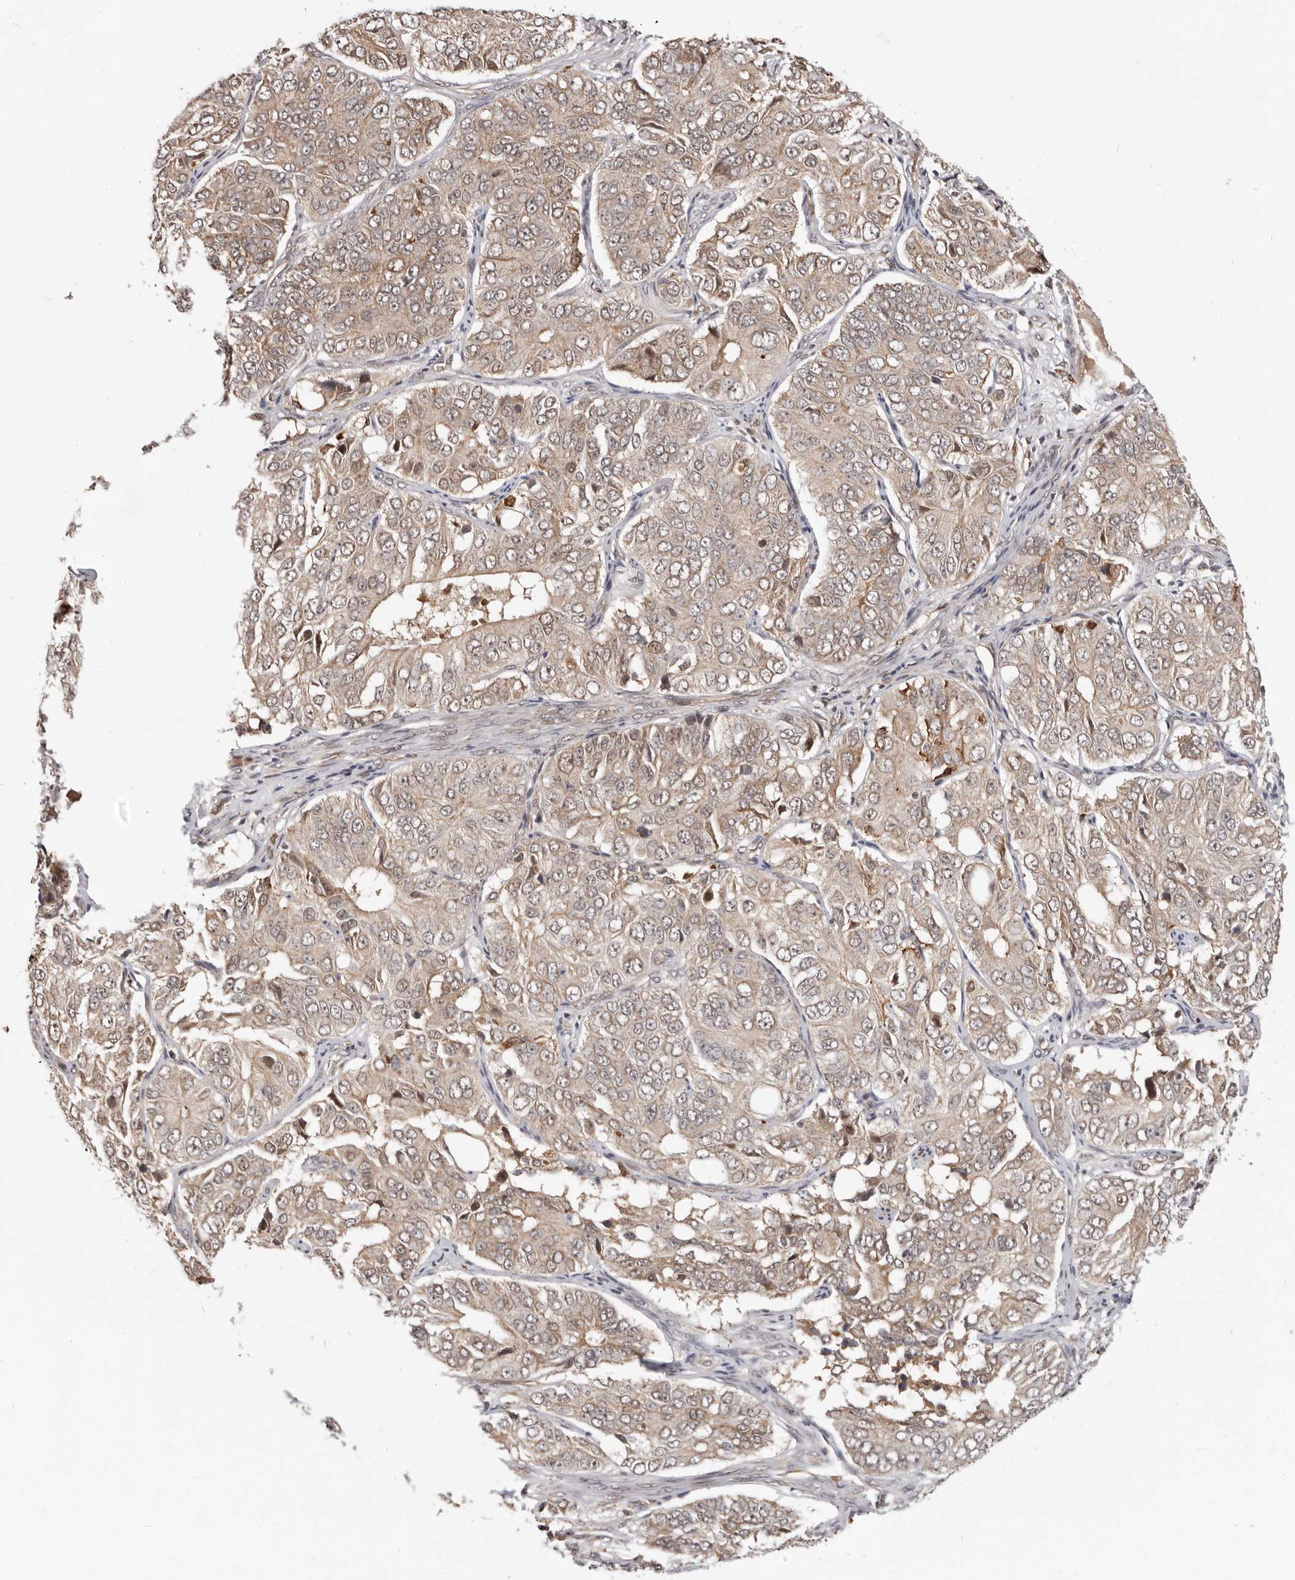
{"staining": {"intensity": "weak", "quantity": ">75%", "location": "cytoplasmic/membranous"}, "tissue": "ovarian cancer", "cell_type": "Tumor cells", "image_type": "cancer", "snomed": [{"axis": "morphology", "description": "Carcinoma, endometroid"}, {"axis": "topography", "description": "Ovary"}], "caption": "IHC of ovarian endometroid carcinoma shows low levels of weak cytoplasmic/membranous expression in approximately >75% of tumor cells. (Brightfield microscopy of DAB IHC at high magnification).", "gene": "NCOA3", "patient": {"sex": "female", "age": 51}}